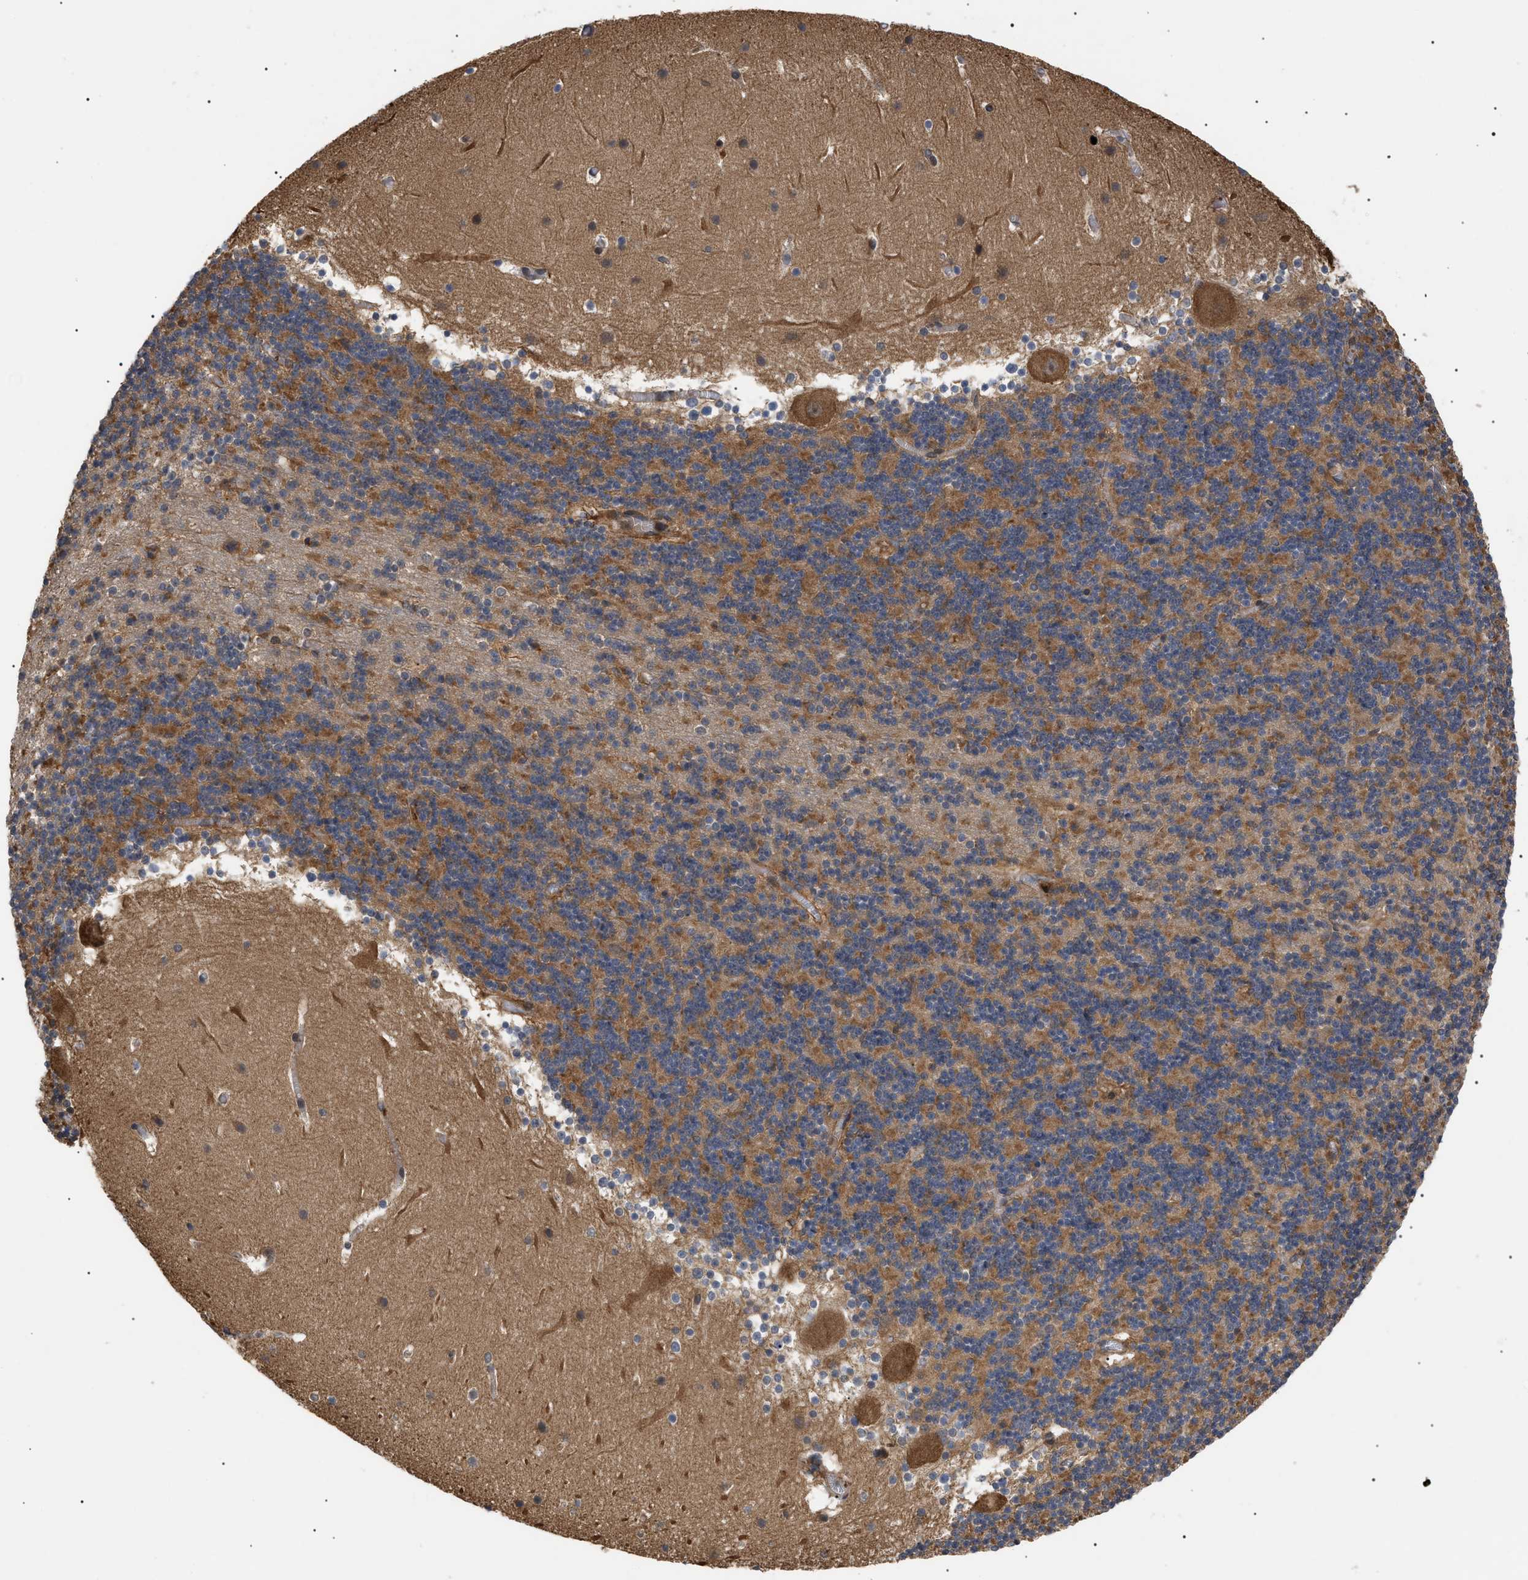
{"staining": {"intensity": "moderate", "quantity": ">75%", "location": "cytoplasmic/membranous"}, "tissue": "cerebellum", "cell_type": "Cells in granular layer", "image_type": "normal", "snomed": [{"axis": "morphology", "description": "Normal tissue, NOS"}, {"axis": "topography", "description": "Cerebellum"}], "caption": "Cerebellum stained for a protein displays moderate cytoplasmic/membranous positivity in cells in granular layer. The protein is stained brown, and the nuclei are stained in blue (DAB IHC with brightfield microscopy, high magnification).", "gene": "ASTL", "patient": {"sex": "male", "age": 45}}